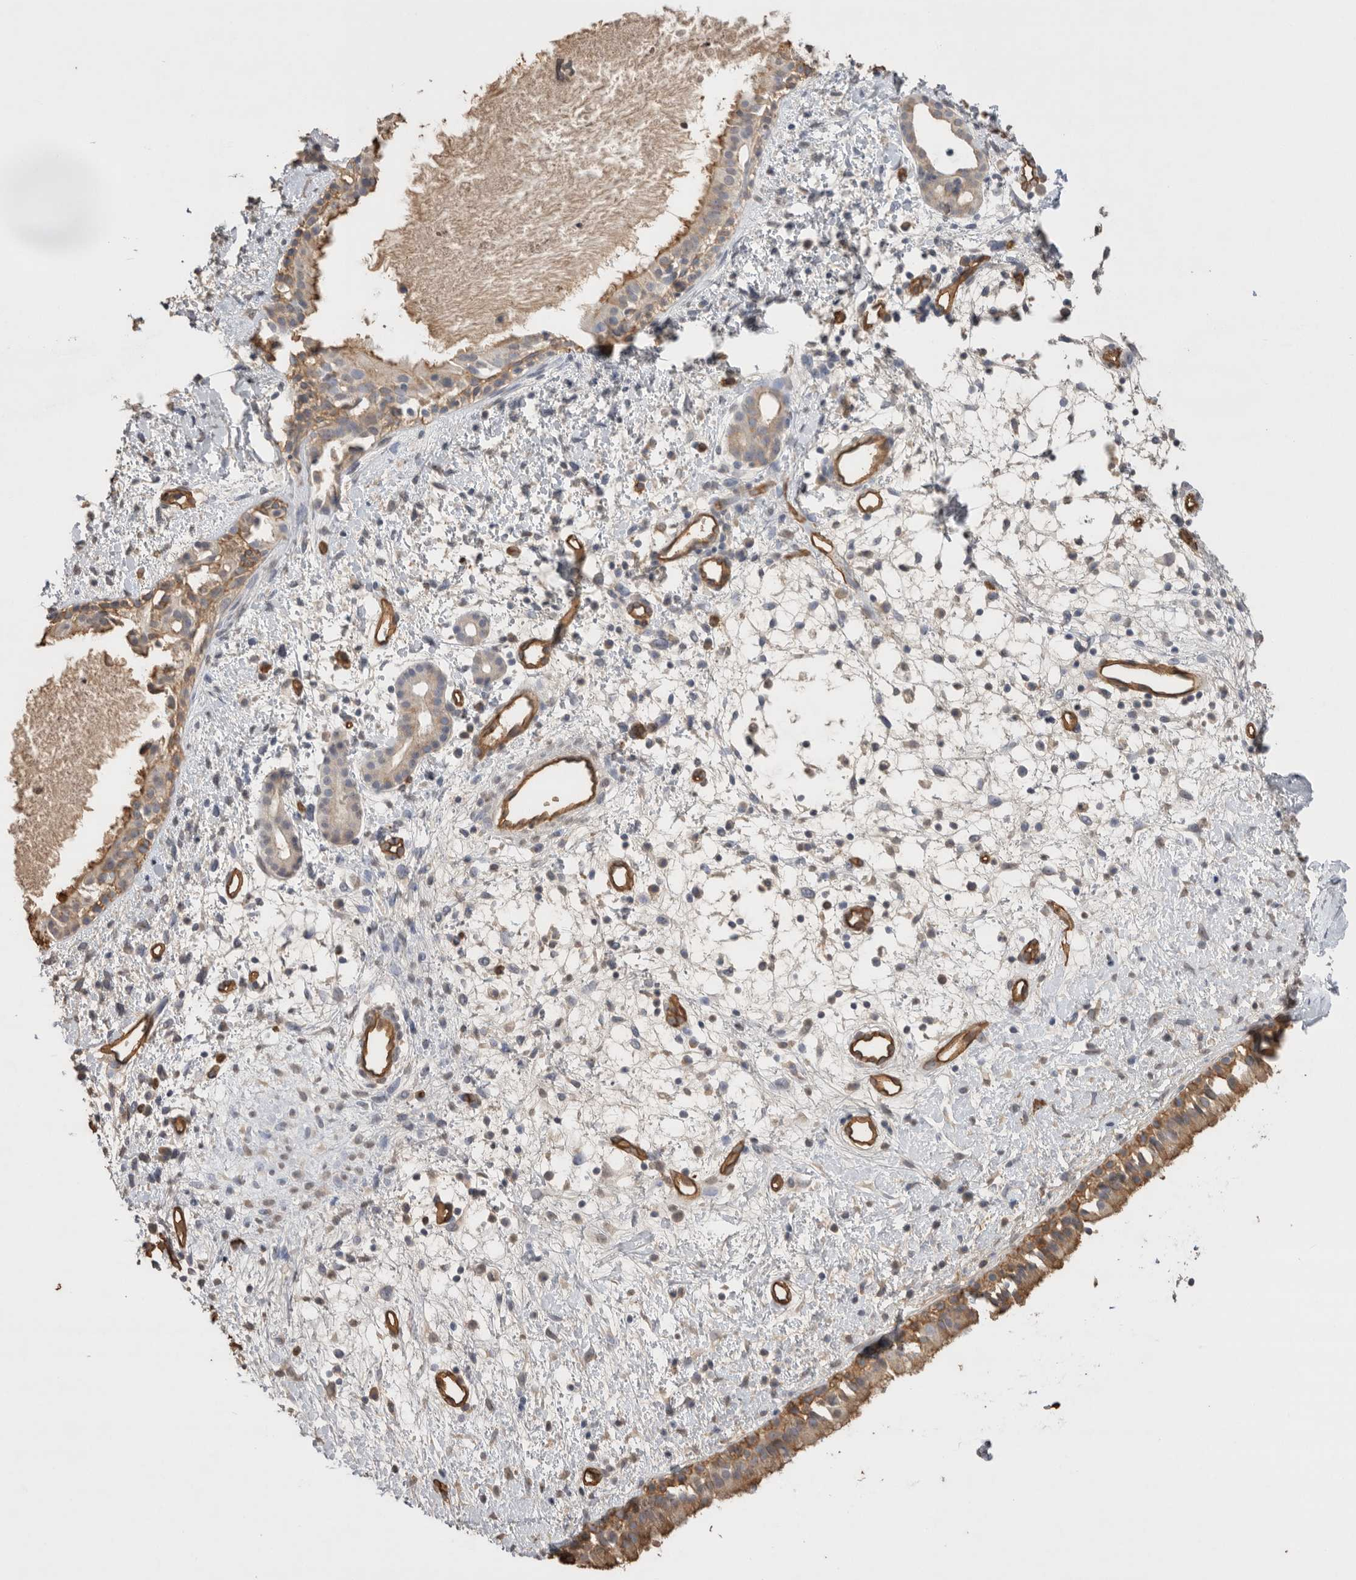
{"staining": {"intensity": "weak", "quantity": ">75%", "location": "cytoplasmic/membranous"}, "tissue": "nasopharynx", "cell_type": "Respiratory epithelial cells", "image_type": "normal", "snomed": [{"axis": "morphology", "description": "Normal tissue, NOS"}, {"axis": "topography", "description": "Nasopharynx"}], "caption": "Human nasopharynx stained for a protein (brown) displays weak cytoplasmic/membranous positive expression in about >75% of respiratory epithelial cells.", "gene": "IL27", "patient": {"sex": "male", "age": 22}}